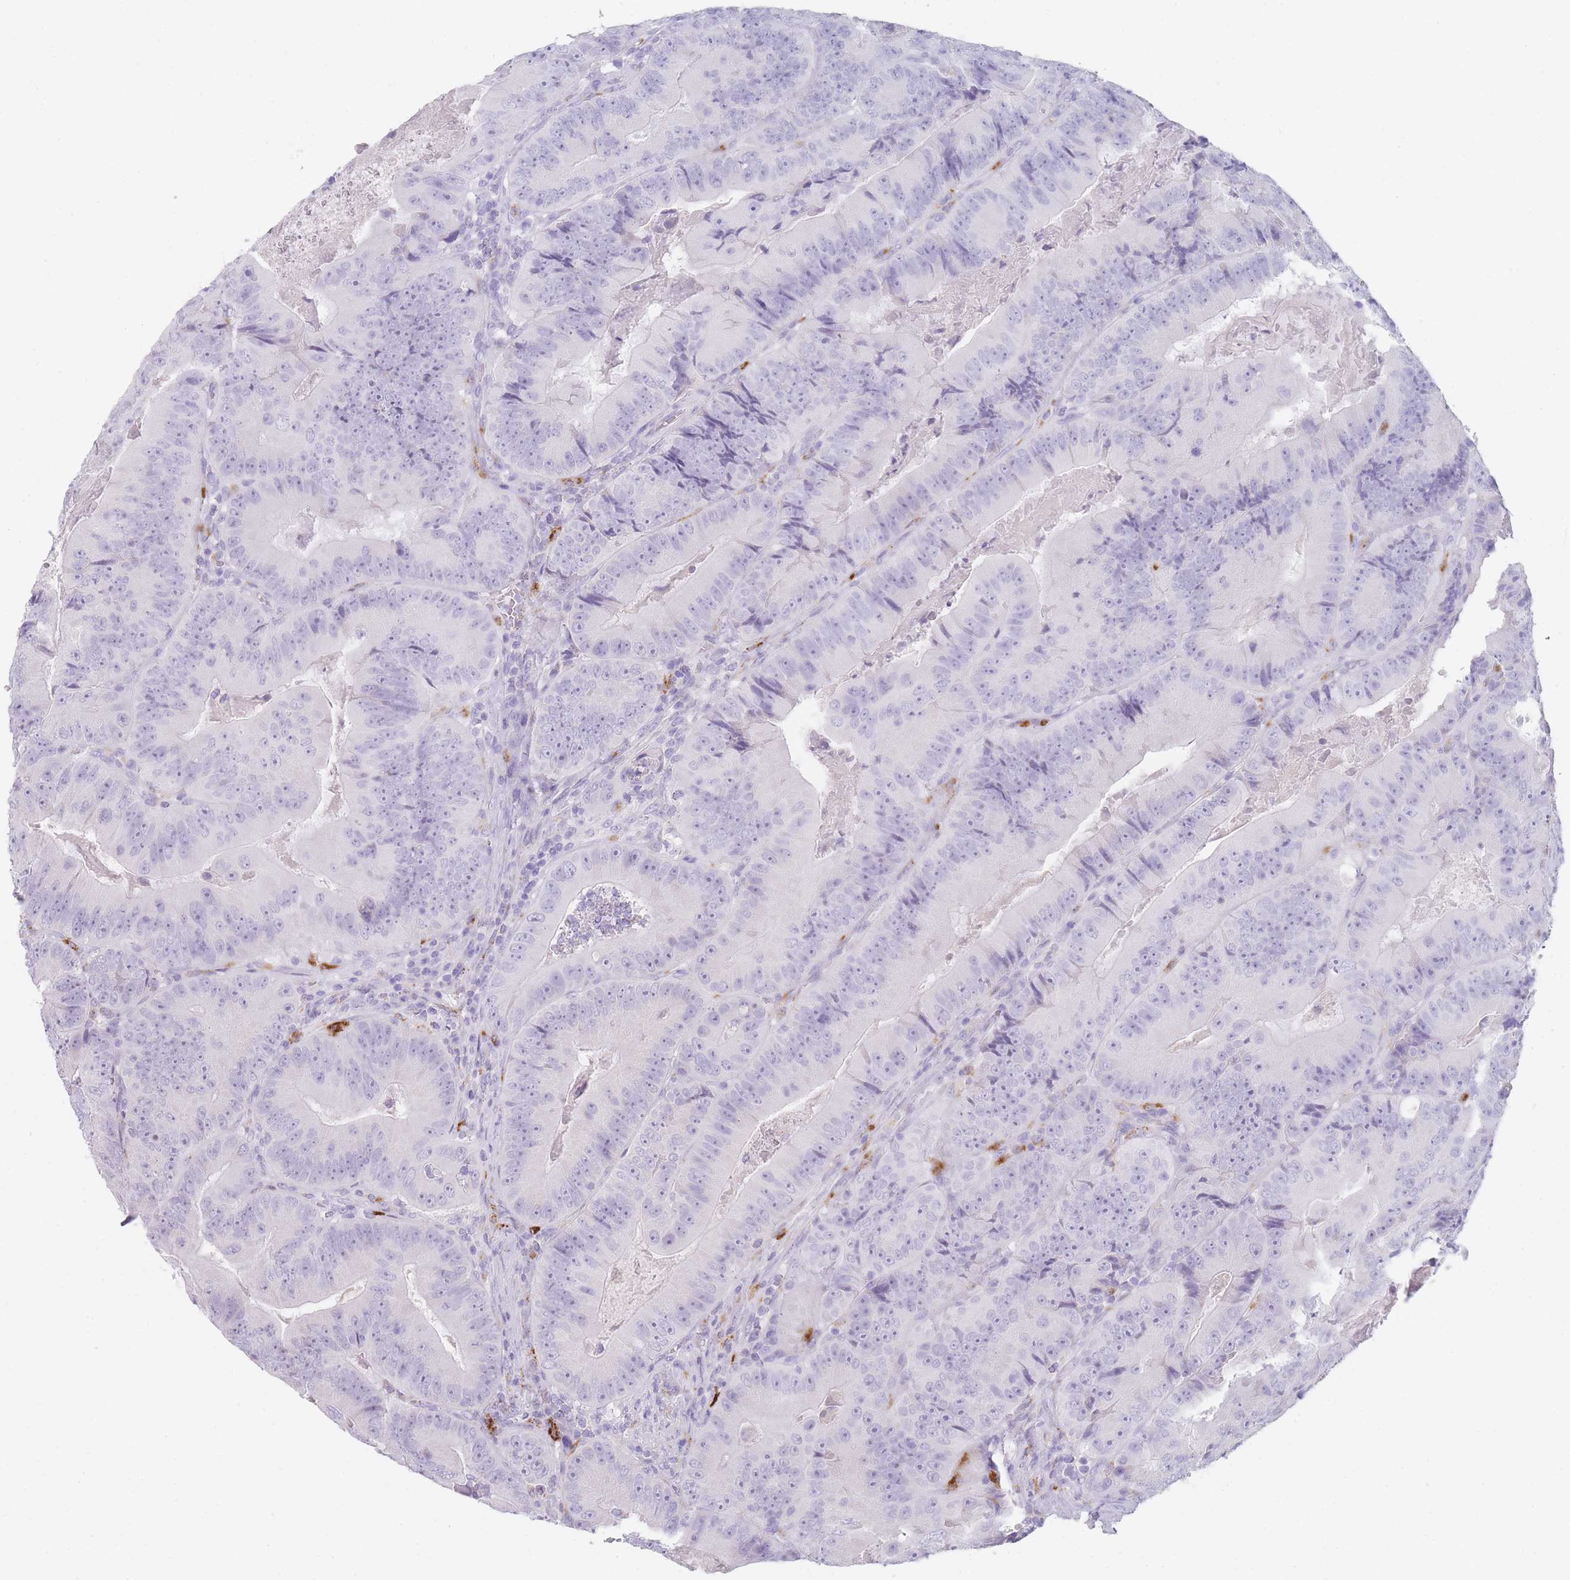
{"staining": {"intensity": "negative", "quantity": "none", "location": "none"}, "tissue": "colorectal cancer", "cell_type": "Tumor cells", "image_type": "cancer", "snomed": [{"axis": "morphology", "description": "Adenocarcinoma, NOS"}, {"axis": "topography", "description": "Colon"}], "caption": "Image shows no significant protein expression in tumor cells of colorectal cancer (adenocarcinoma). The staining is performed using DAB brown chromogen with nuclei counter-stained in using hematoxylin.", "gene": "RHO", "patient": {"sex": "female", "age": 86}}